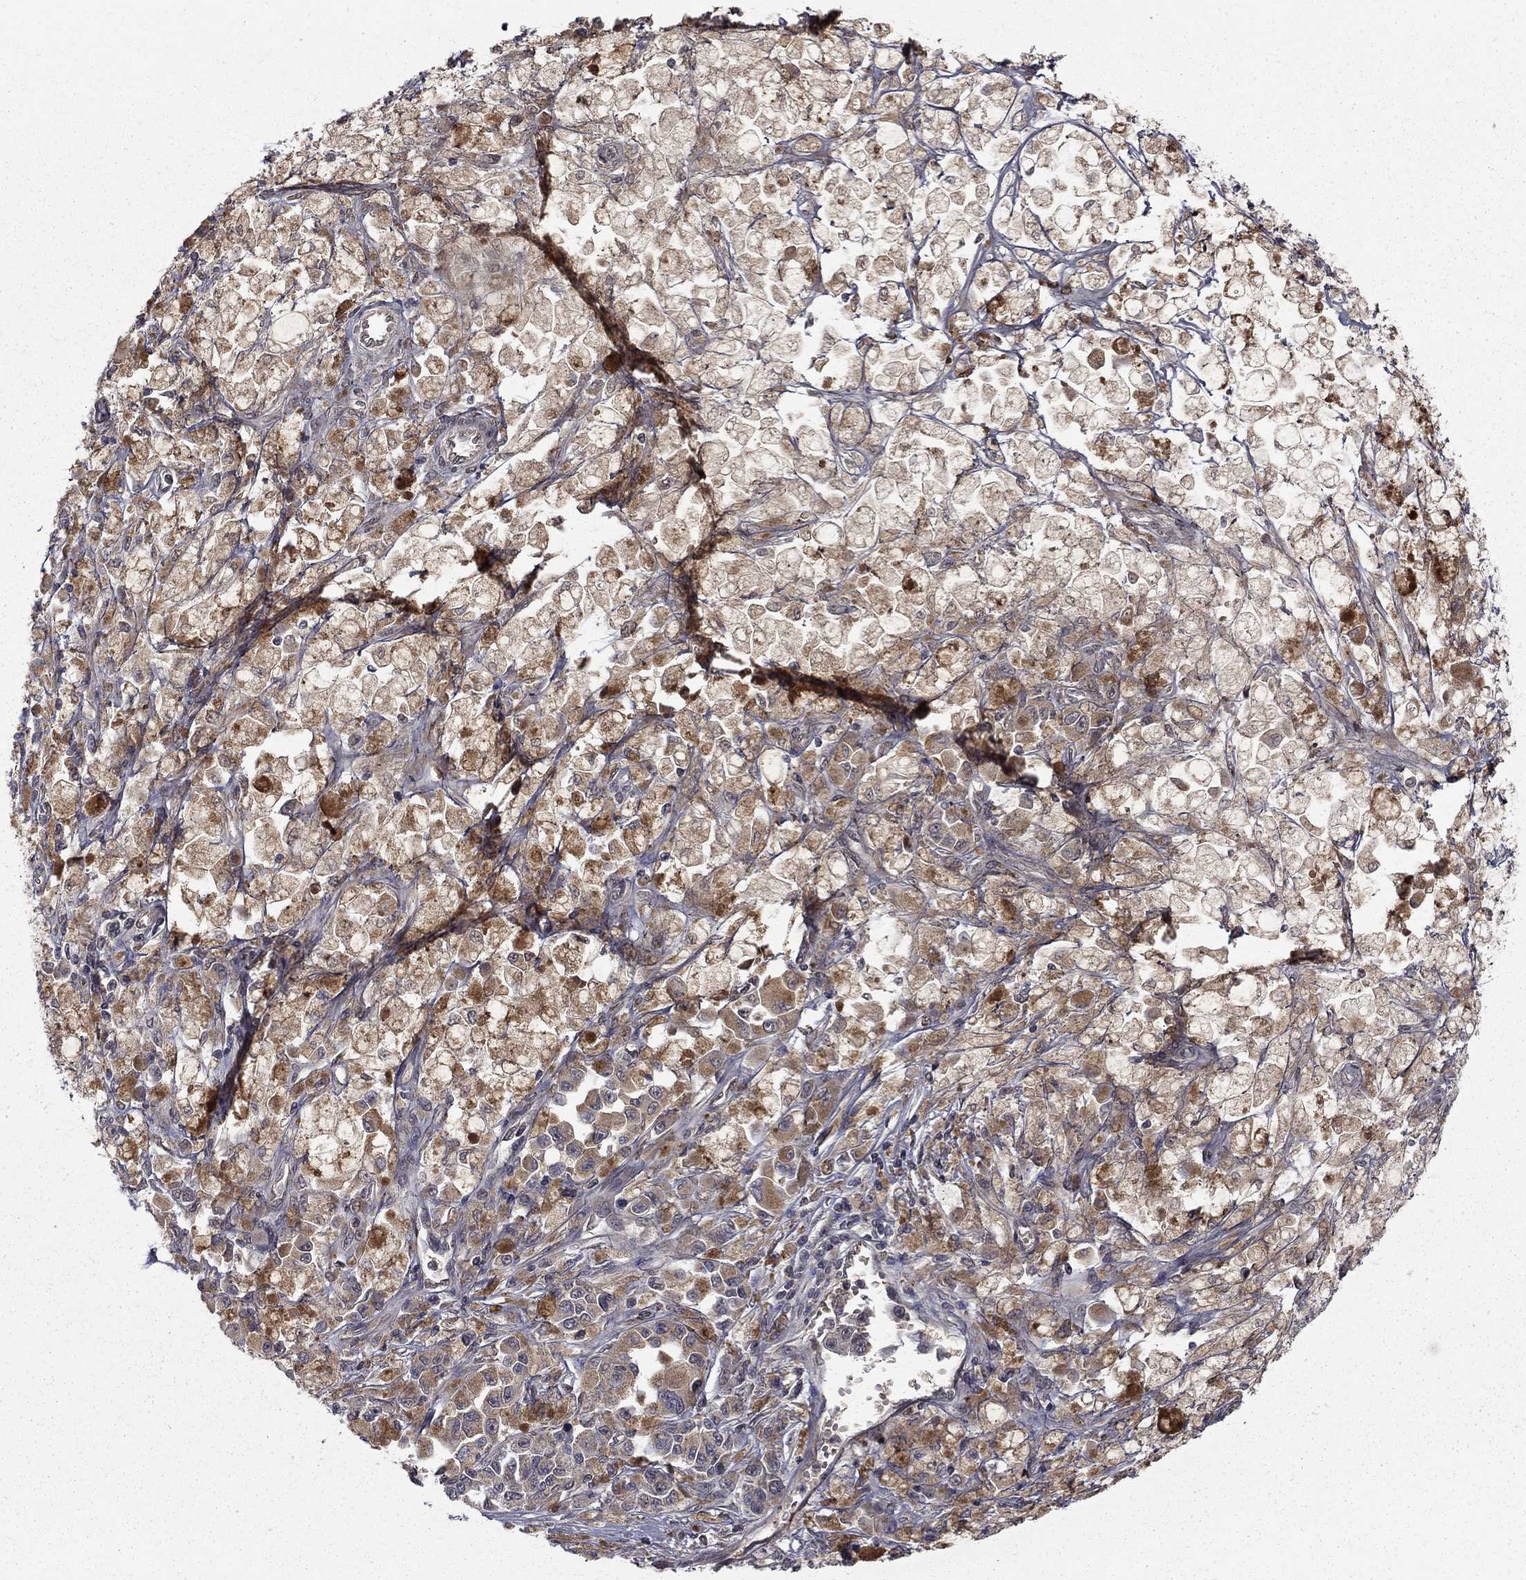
{"staining": {"intensity": "moderate", "quantity": ">75%", "location": "cytoplasmic/membranous"}, "tissue": "melanoma", "cell_type": "Tumor cells", "image_type": "cancer", "snomed": [{"axis": "morphology", "description": "Malignant melanoma, NOS"}, {"axis": "topography", "description": "Skin"}], "caption": "Immunohistochemistry (DAB (3,3'-diaminobenzidine)) staining of human malignant melanoma reveals moderate cytoplasmic/membranous protein positivity in approximately >75% of tumor cells.", "gene": "SLC2A13", "patient": {"sex": "female", "age": 58}}